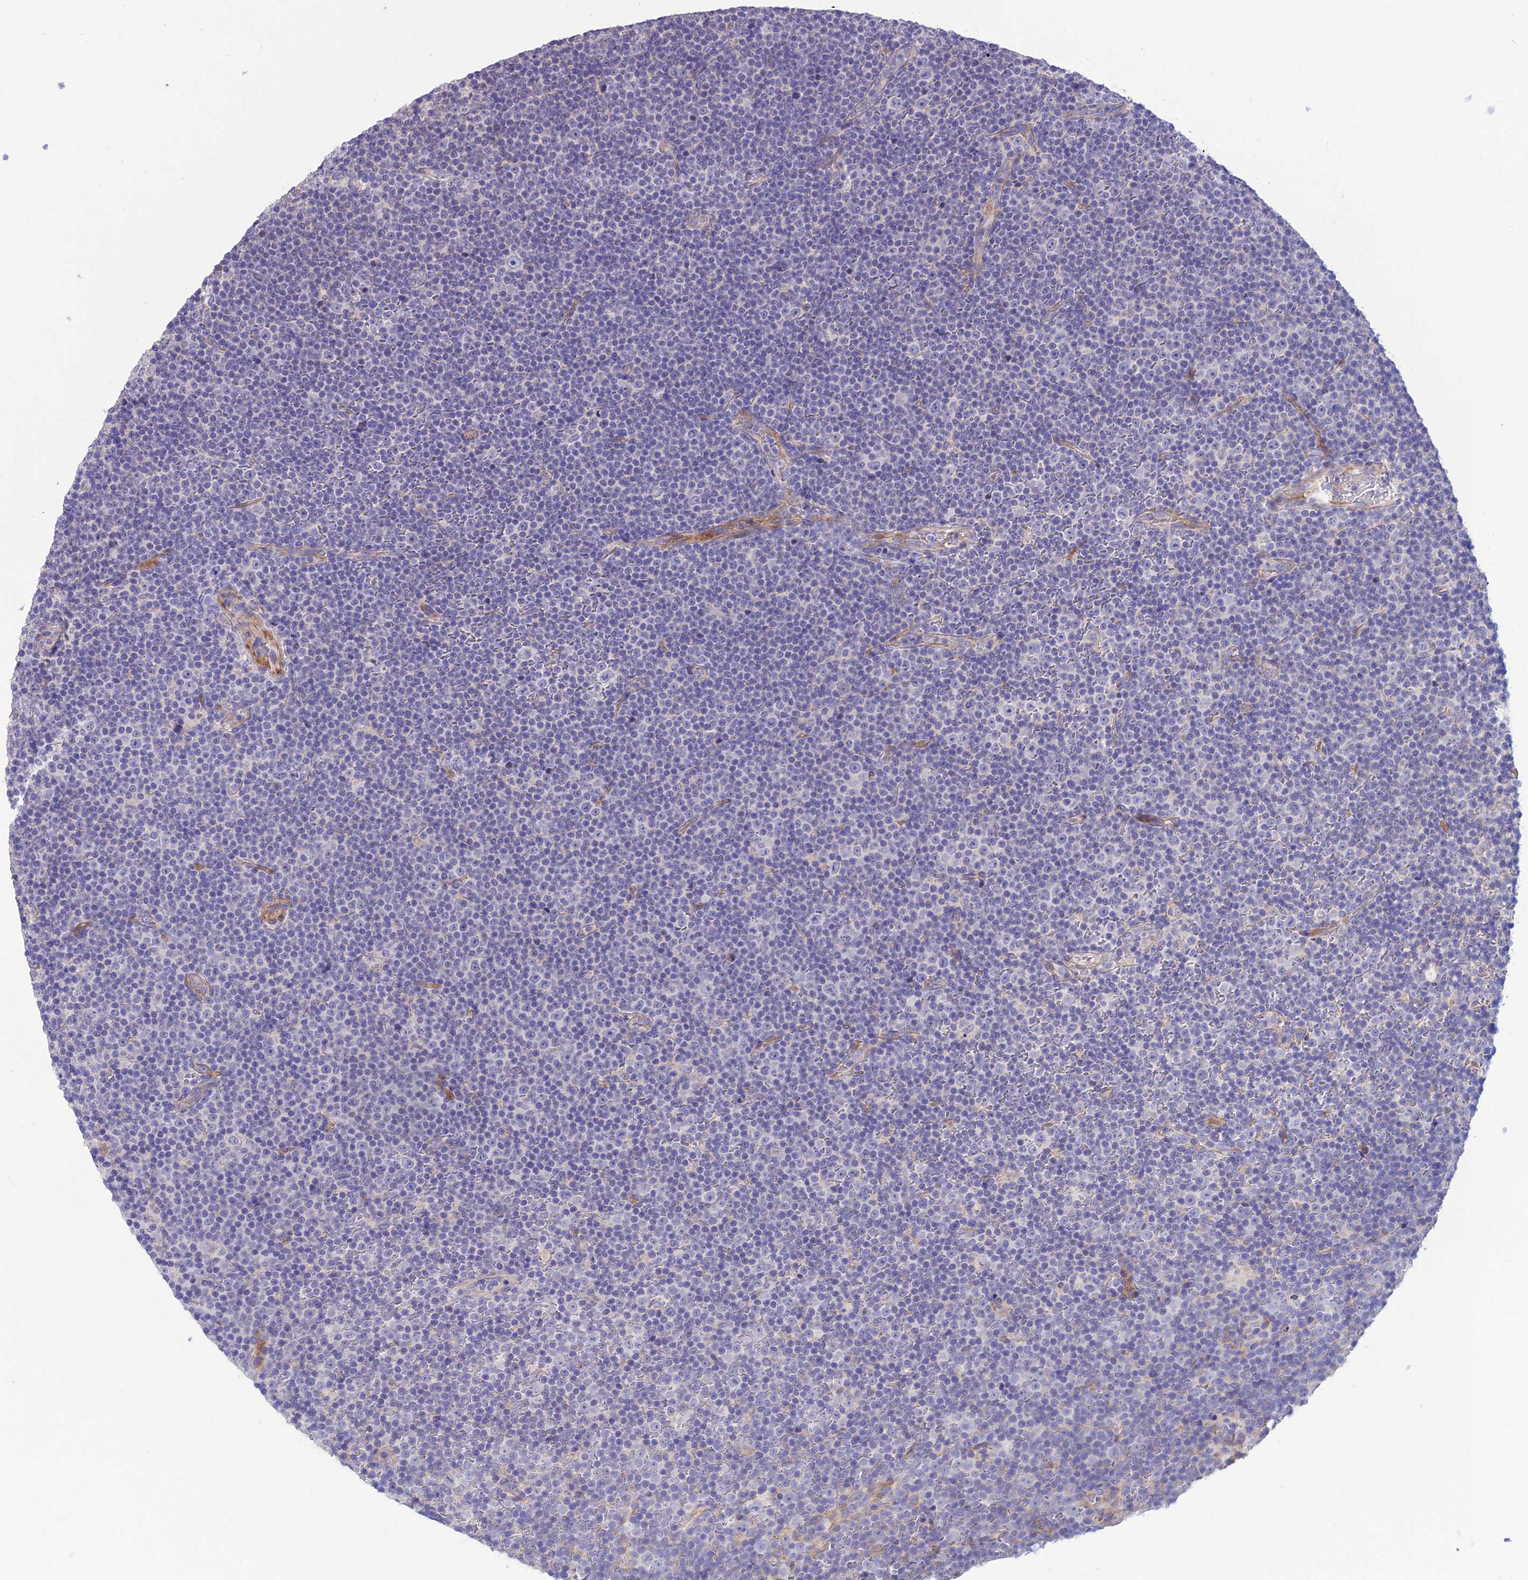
{"staining": {"intensity": "negative", "quantity": "none", "location": "none"}, "tissue": "lymphoma", "cell_type": "Tumor cells", "image_type": "cancer", "snomed": [{"axis": "morphology", "description": "Malignant lymphoma, non-Hodgkin's type, Low grade"}, {"axis": "topography", "description": "Lymph node"}], "caption": "Micrograph shows no protein staining in tumor cells of lymphoma tissue. Nuclei are stained in blue.", "gene": "TEKT3", "patient": {"sex": "female", "age": 67}}